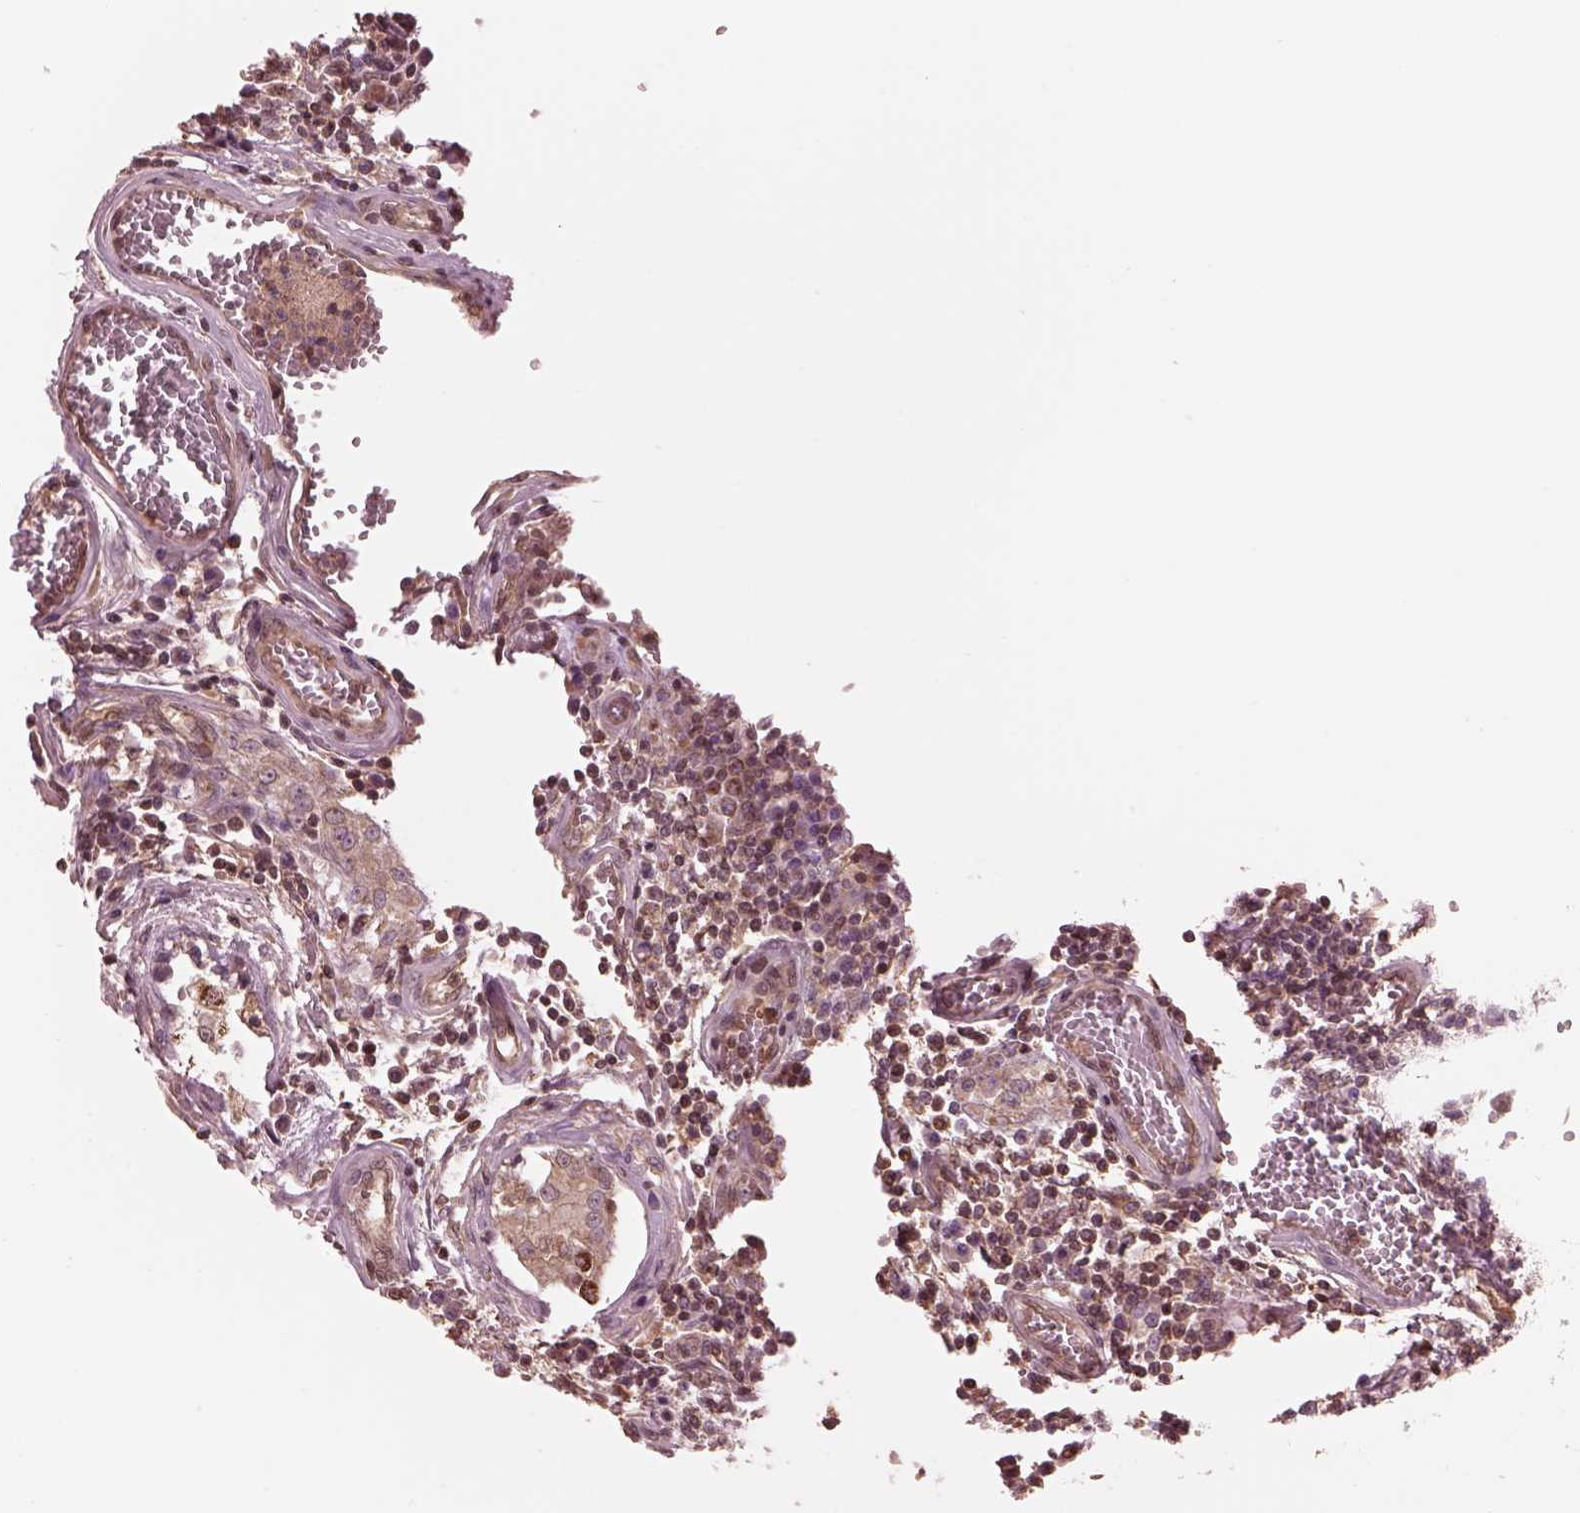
{"staining": {"intensity": "weak", "quantity": ">75%", "location": "cytoplasmic/membranous"}, "tissue": "testis cancer", "cell_type": "Tumor cells", "image_type": "cancer", "snomed": [{"axis": "morphology", "description": "Carcinoma, Embryonal, NOS"}, {"axis": "topography", "description": "Testis"}], "caption": "Immunohistochemistry (IHC) (DAB (3,3'-diaminobenzidine)) staining of testis cancer exhibits weak cytoplasmic/membranous protein positivity in about >75% of tumor cells.", "gene": "STK33", "patient": {"sex": "male", "age": 36}}